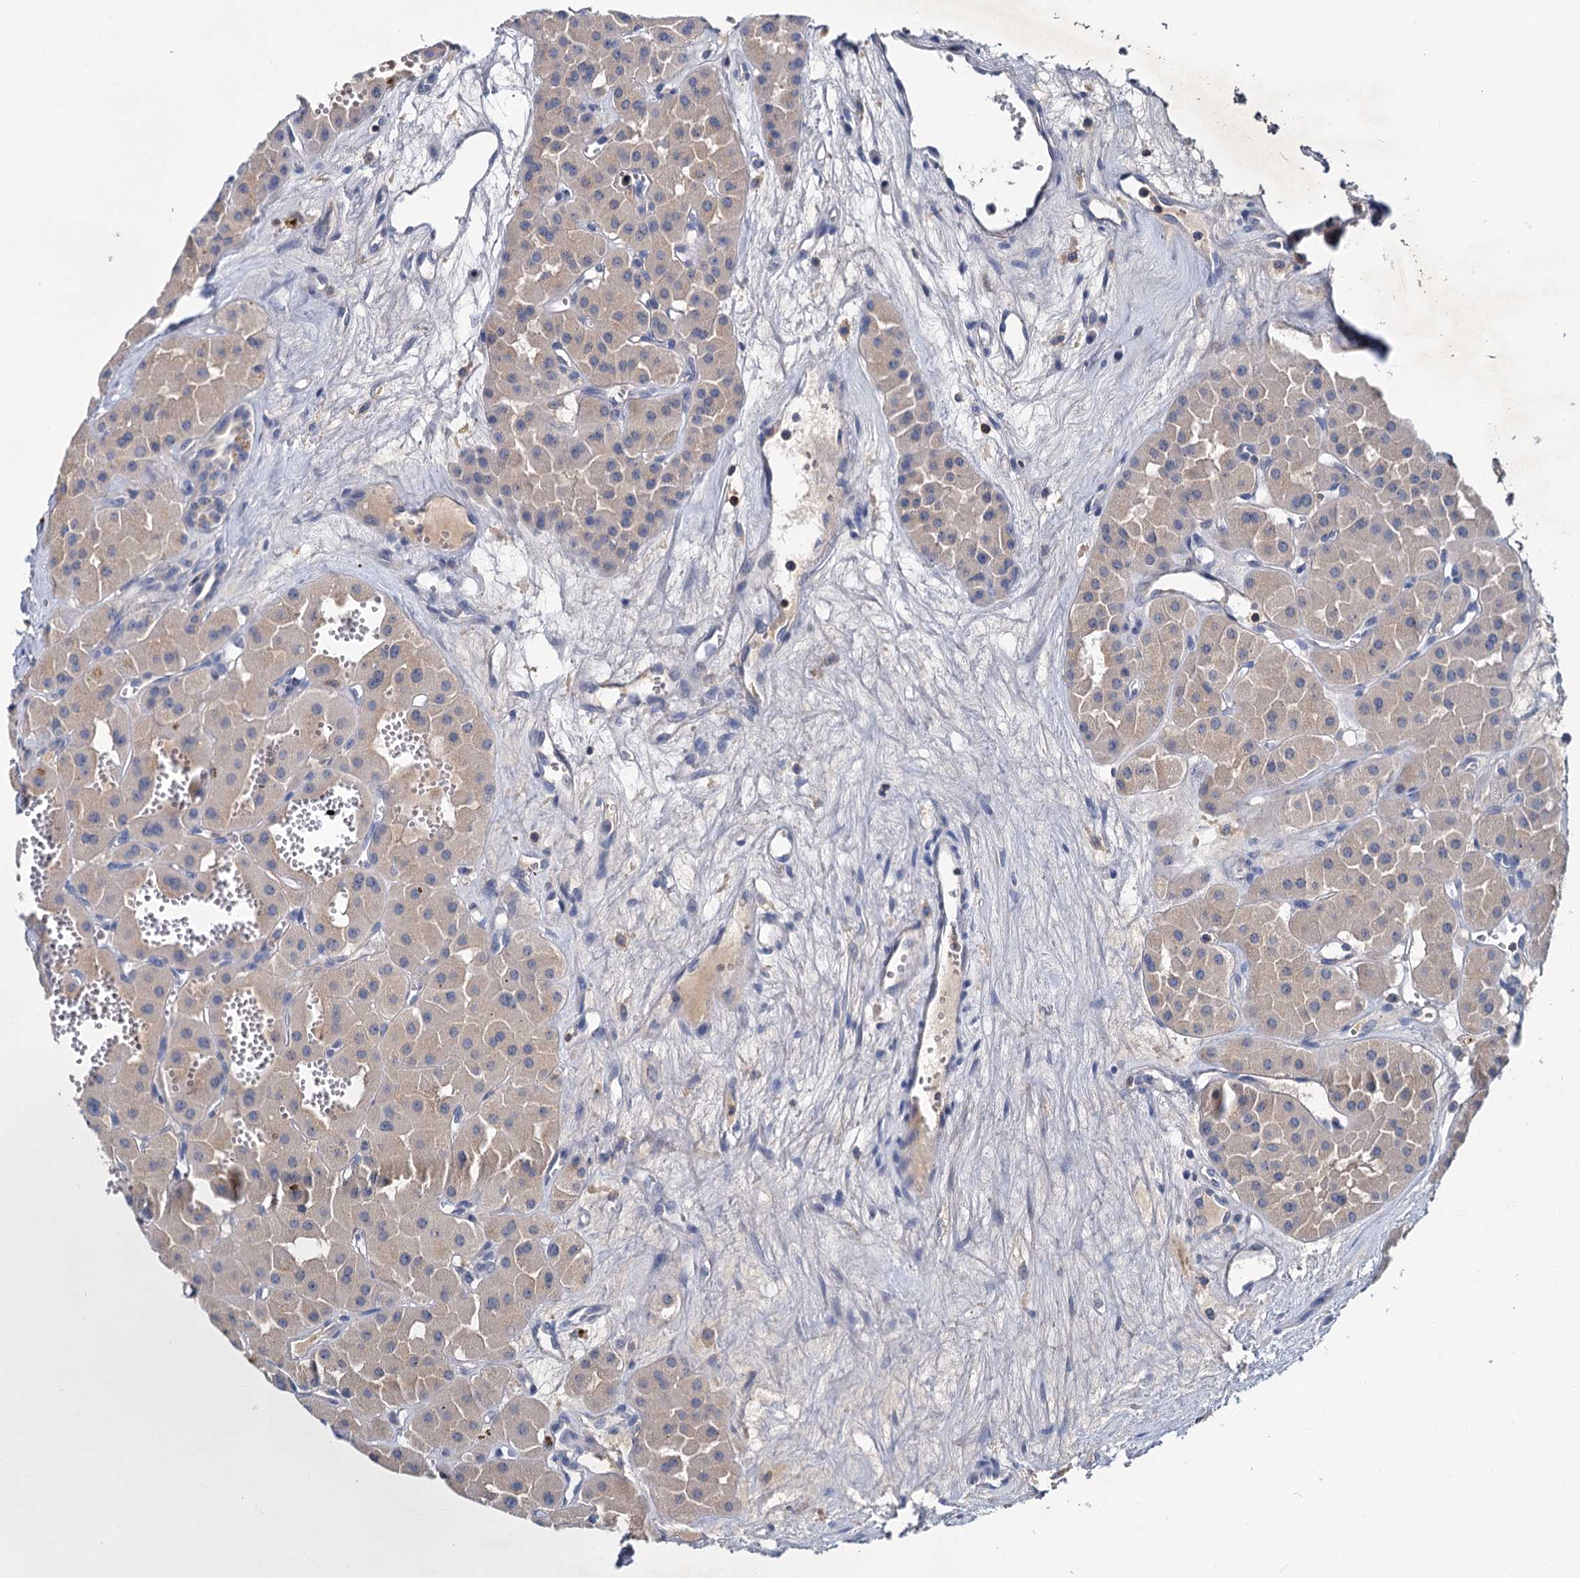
{"staining": {"intensity": "weak", "quantity": ">75%", "location": "cytoplasmic/membranous"}, "tissue": "renal cancer", "cell_type": "Tumor cells", "image_type": "cancer", "snomed": [{"axis": "morphology", "description": "Carcinoma, NOS"}, {"axis": "topography", "description": "Kidney"}], "caption": "A brown stain highlights weak cytoplasmic/membranous staining of a protein in carcinoma (renal) tumor cells.", "gene": "FGFR2", "patient": {"sex": "female", "age": 75}}